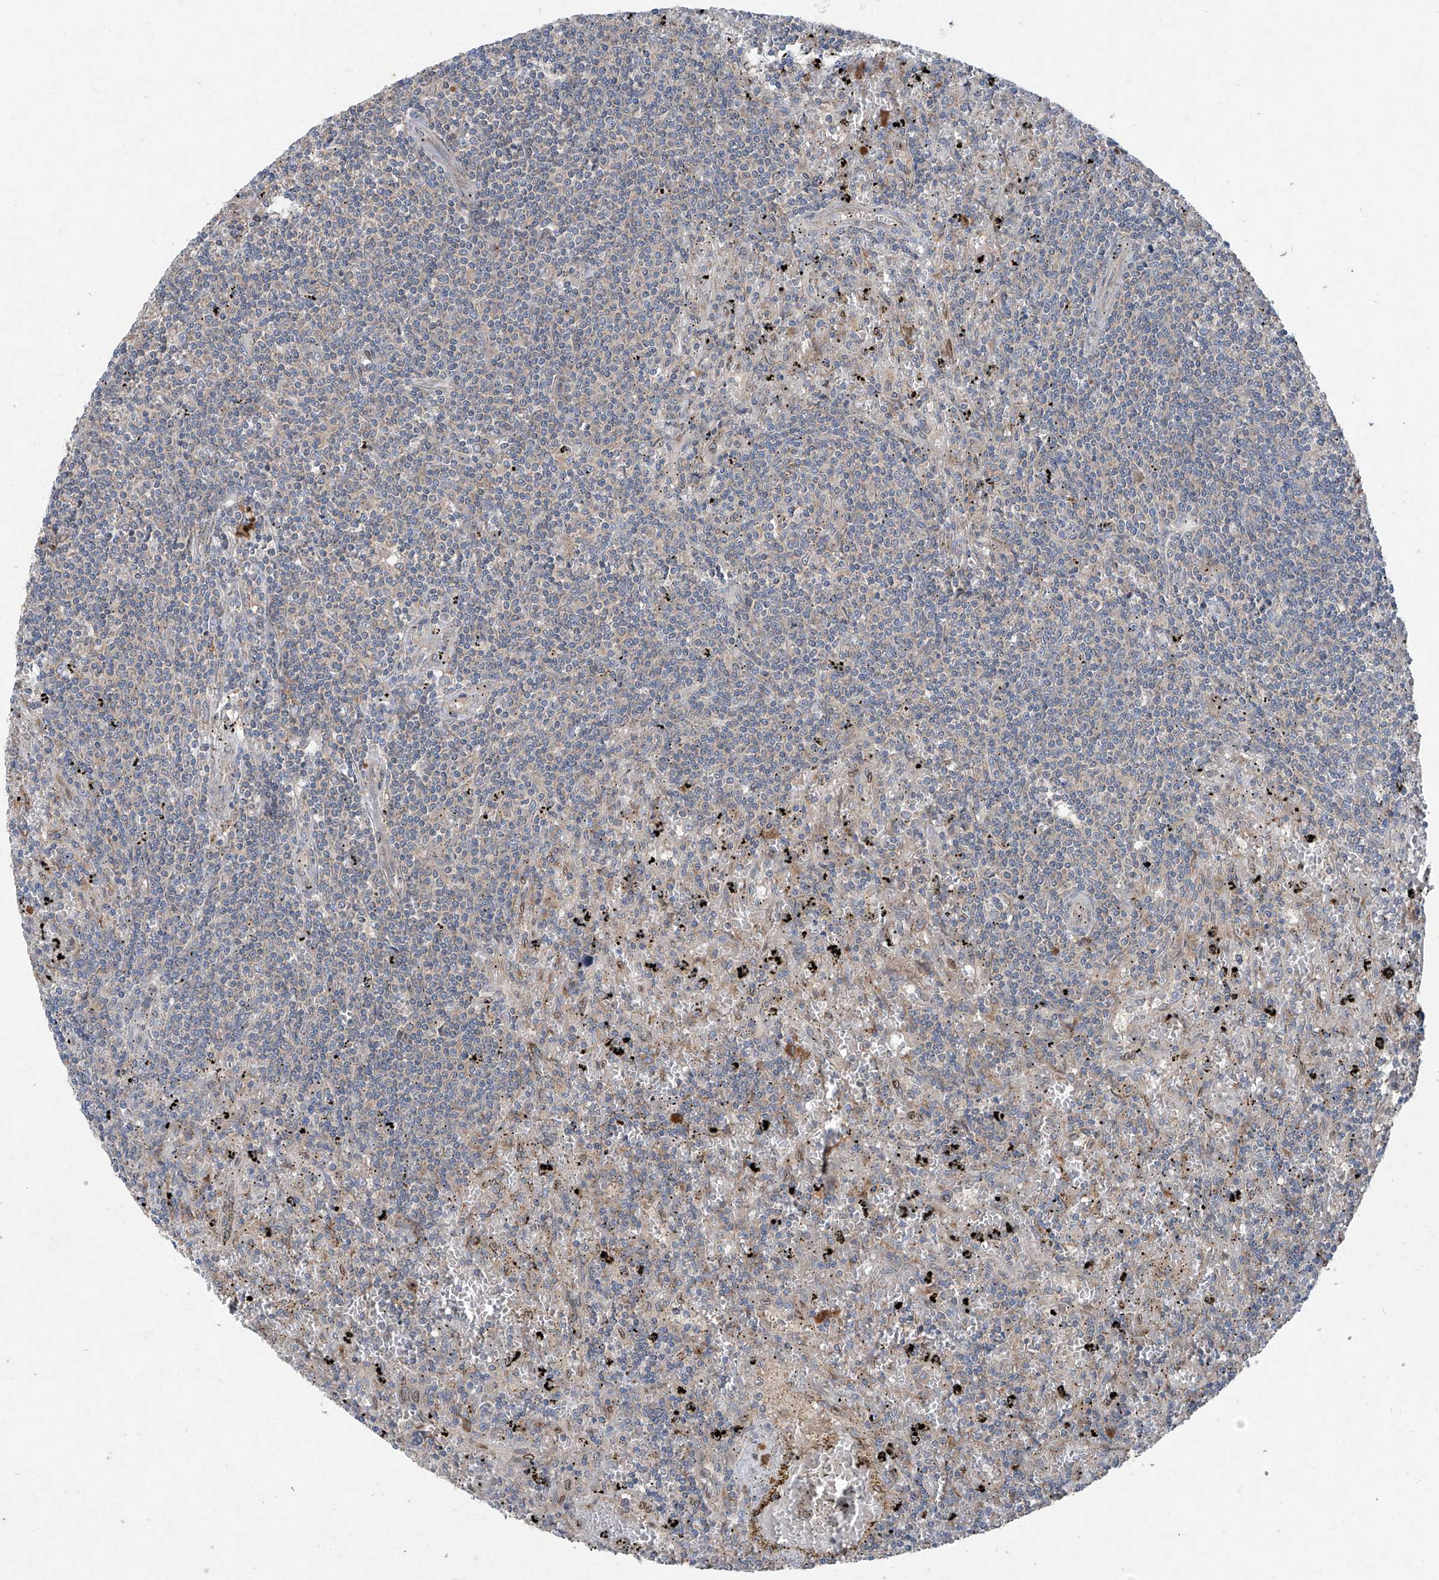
{"staining": {"intensity": "negative", "quantity": "none", "location": "none"}, "tissue": "lymphoma", "cell_type": "Tumor cells", "image_type": "cancer", "snomed": [{"axis": "morphology", "description": "Malignant lymphoma, non-Hodgkin's type, Low grade"}, {"axis": "topography", "description": "Spleen"}], "caption": "A histopathology image of lymphoma stained for a protein exhibits no brown staining in tumor cells.", "gene": "FOXRED2", "patient": {"sex": "male", "age": 76}}